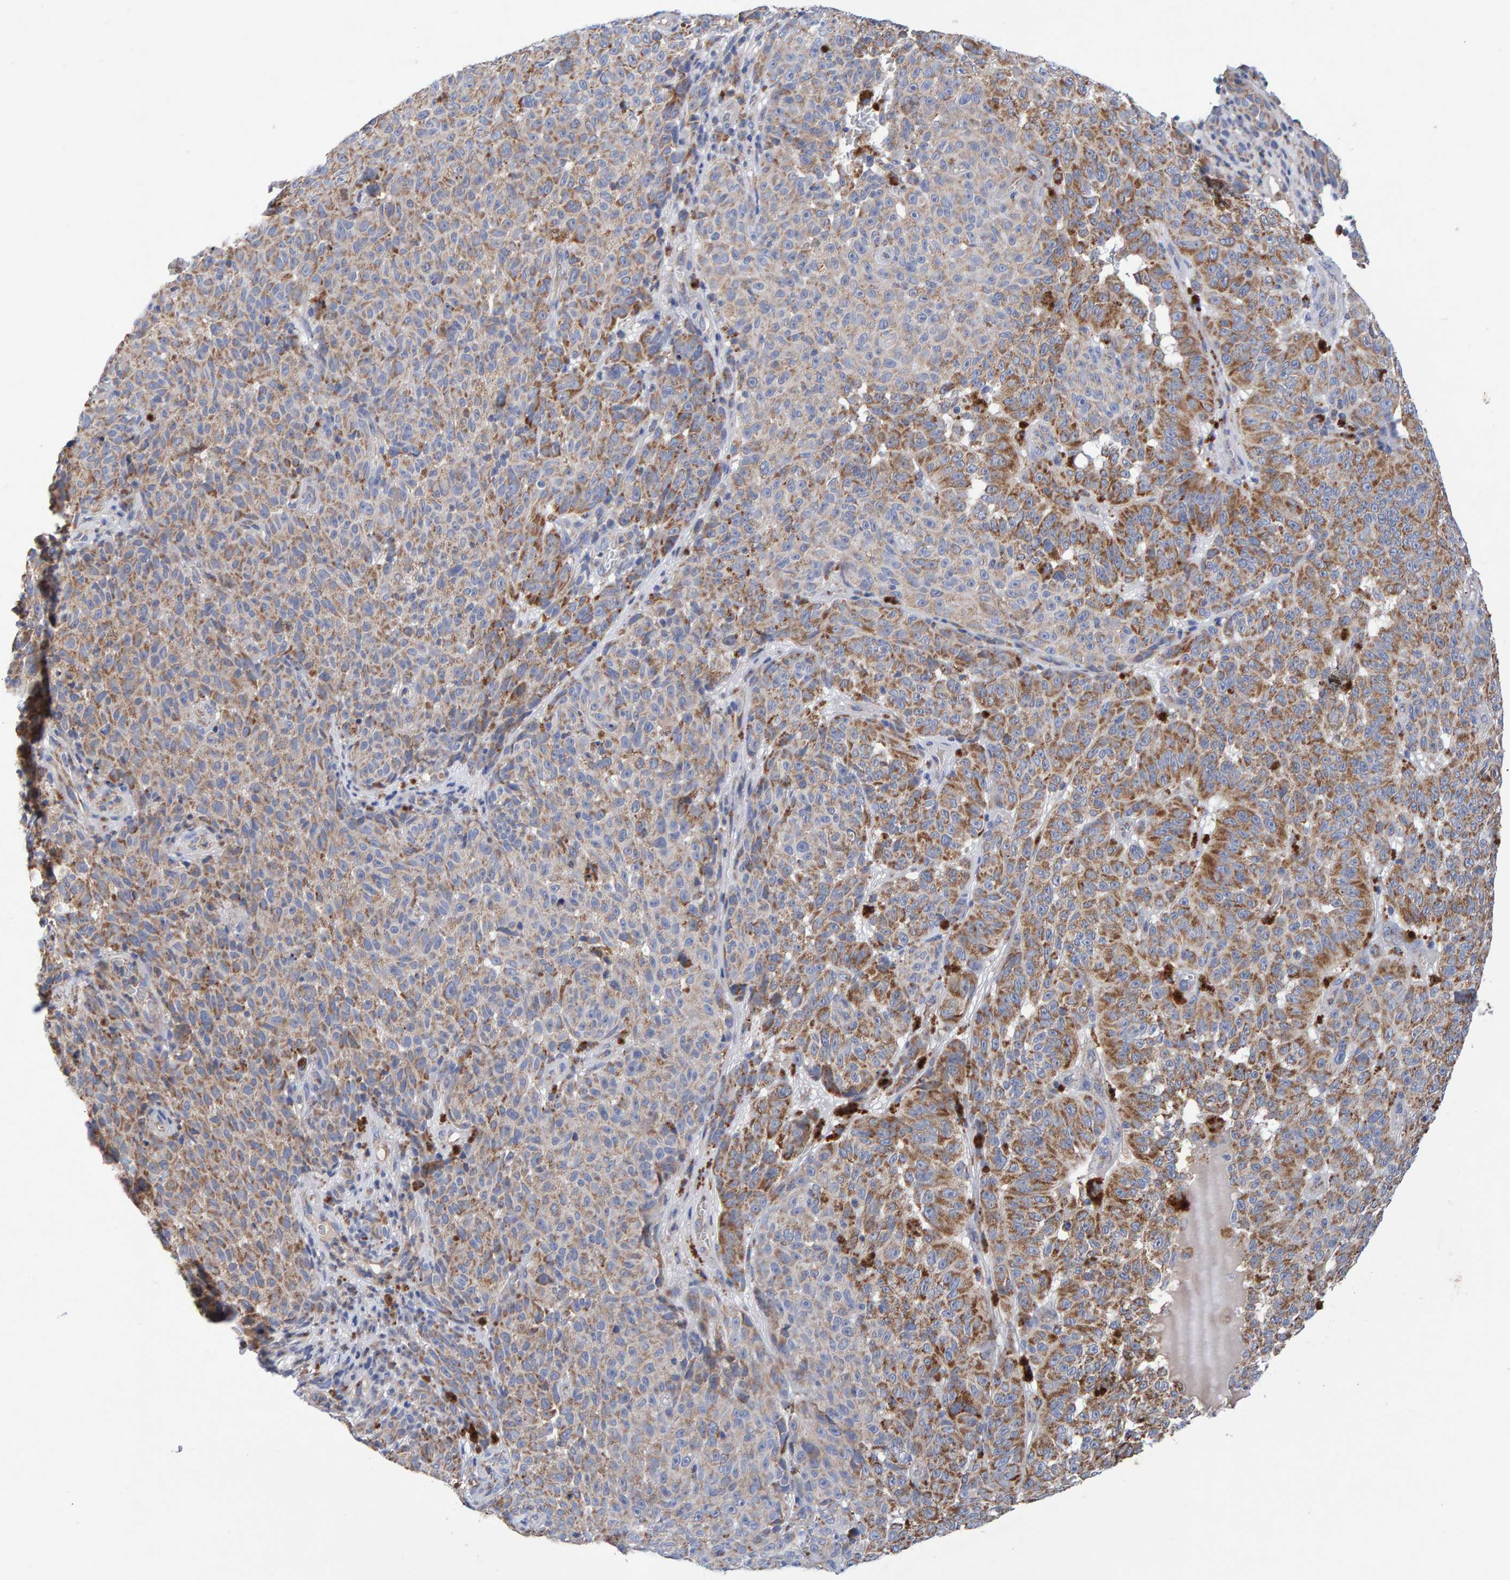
{"staining": {"intensity": "moderate", "quantity": "25%-75%", "location": "cytoplasmic/membranous"}, "tissue": "melanoma", "cell_type": "Tumor cells", "image_type": "cancer", "snomed": [{"axis": "morphology", "description": "Malignant melanoma, NOS"}, {"axis": "topography", "description": "Skin"}], "caption": "Protein staining exhibits moderate cytoplasmic/membranous expression in approximately 25%-75% of tumor cells in malignant melanoma.", "gene": "EFR3A", "patient": {"sex": "female", "age": 82}}